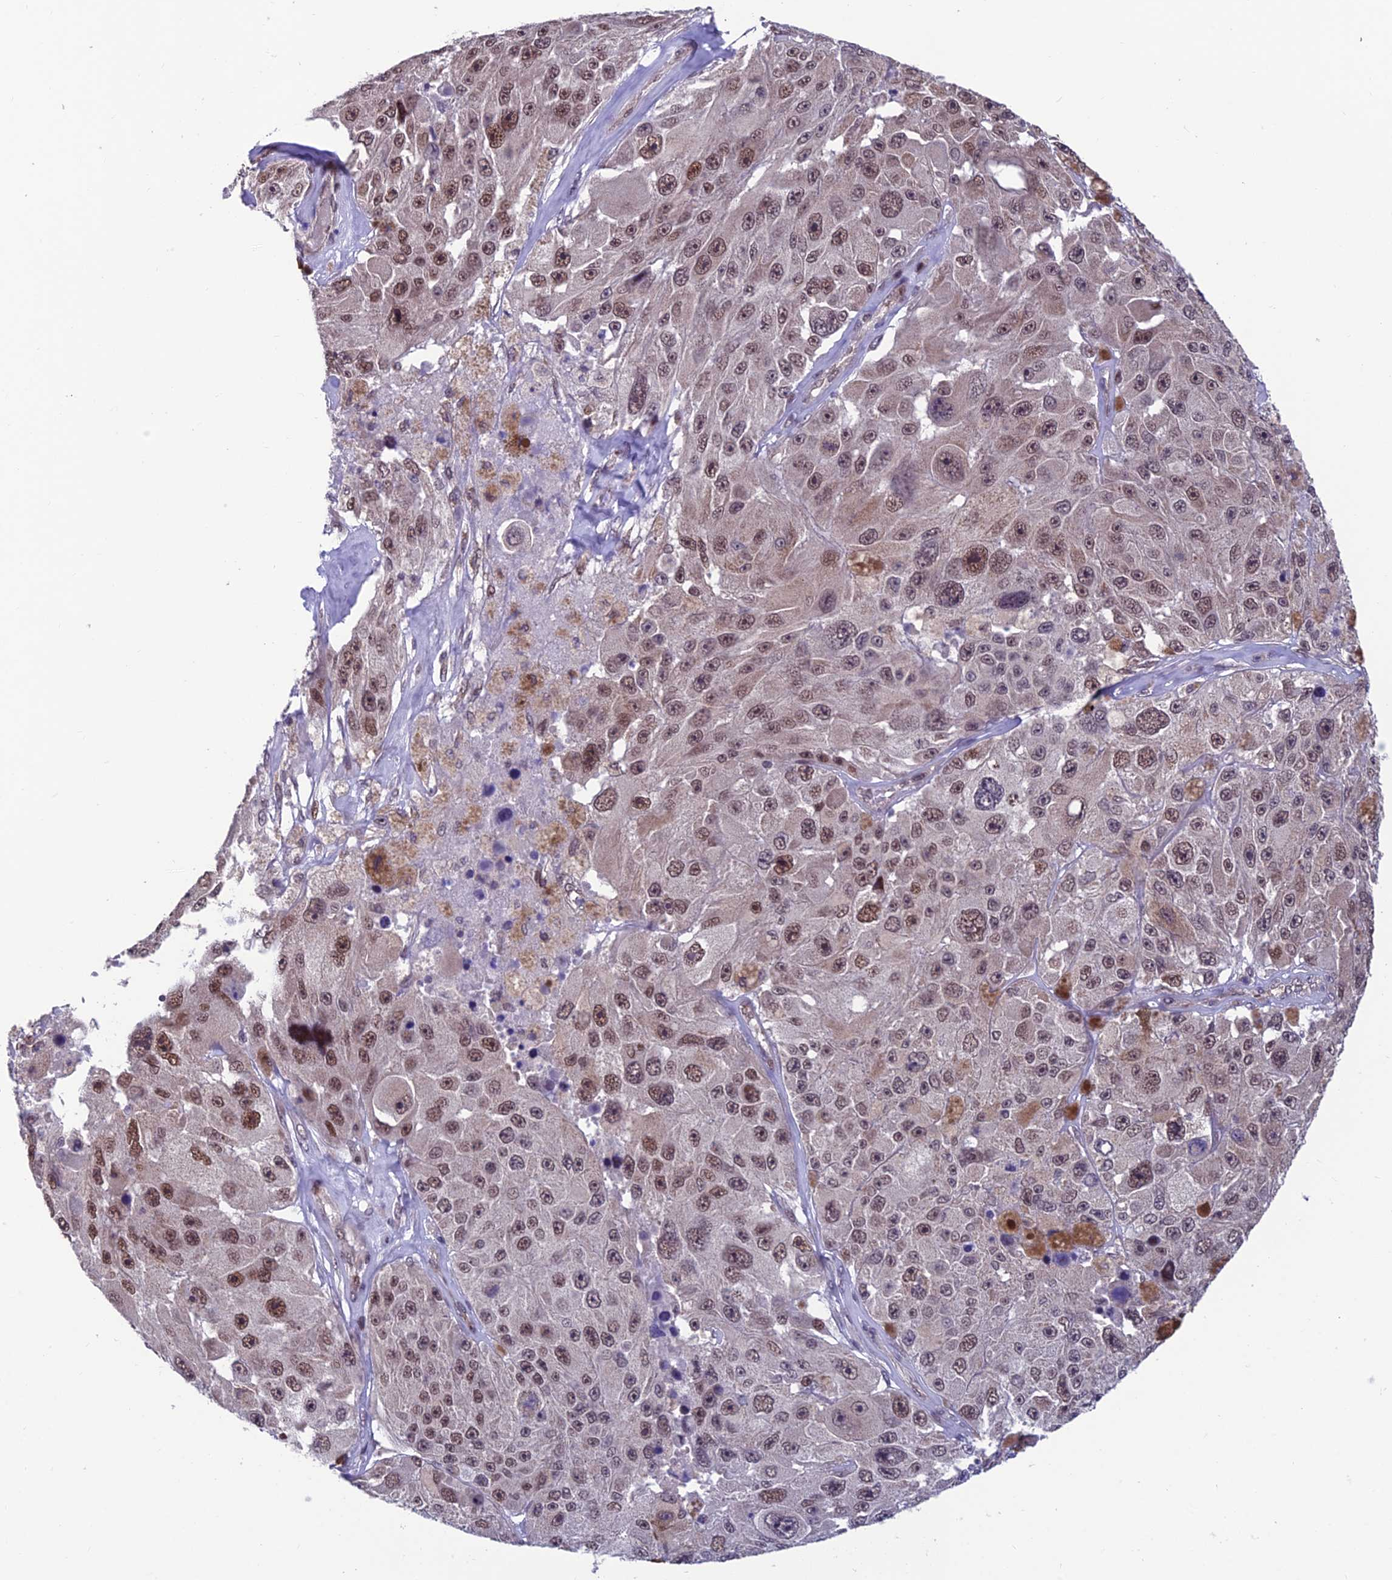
{"staining": {"intensity": "moderate", "quantity": ">75%", "location": "nuclear"}, "tissue": "melanoma", "cell_type": "Tumor cells", "image_type": "cancer", "snomed": [{"axis": "morphology", "description": "Malignant melanoma, Metastatic site"}, {"axis": "topography", "description": "Lymph node"}], "caption": "Human melanoma stained with a protein marker displays moderate staining in tumor cells.", "gene": "KIAA1191", "patient": {"sex": "male", "age": 62}}